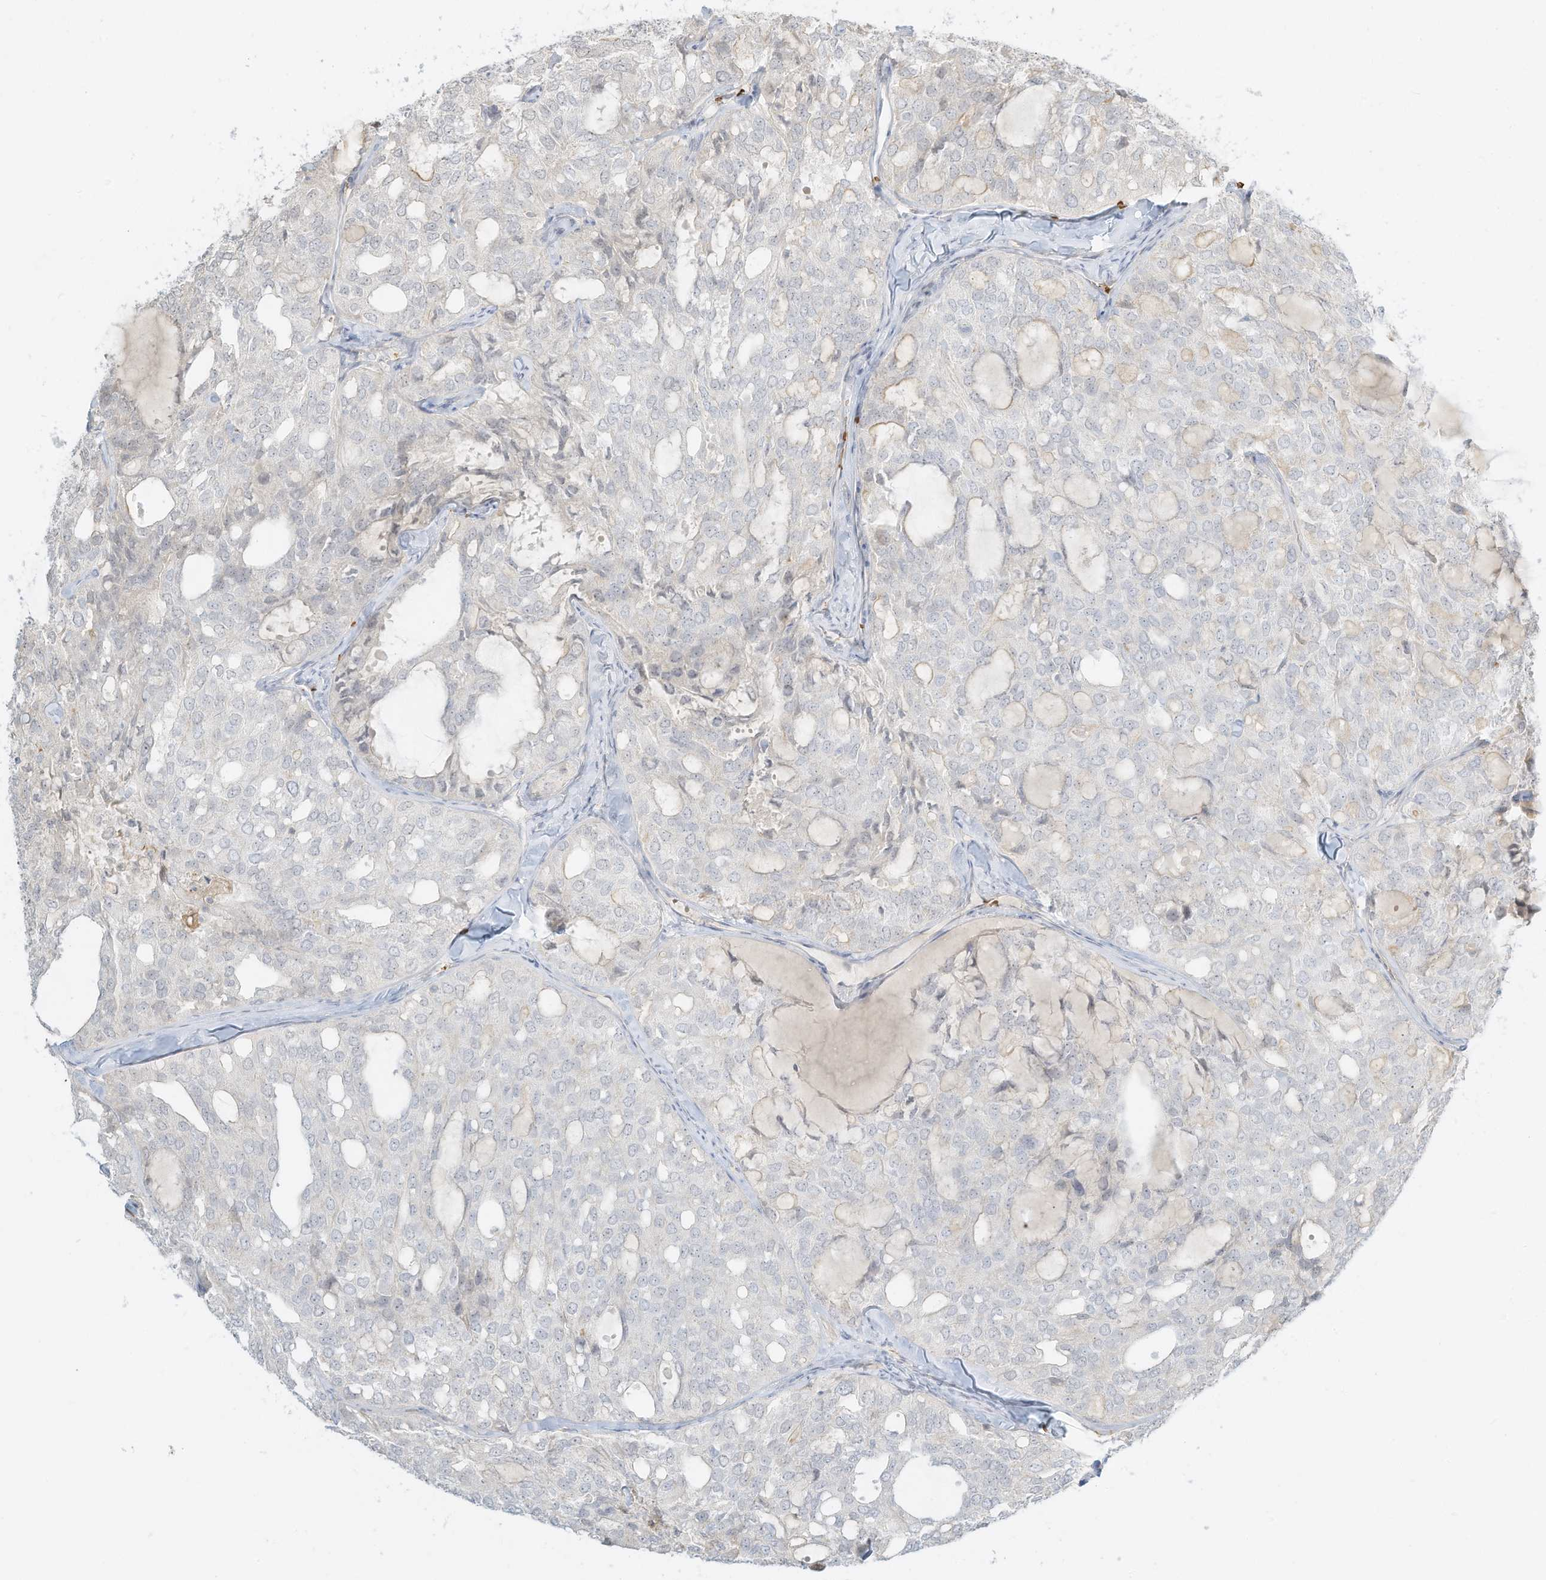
{"staining": {"intensity": "negative", "quantity": "none", "location": "none"}, "tissue": "thyroid cancer", "cell_type": "Tumor cells", "image_type": "cancer", "snomed": [{"axis": "morphology", "description": "Follicular adenoma carcinoma, NOS"}, {"axis": "topography", "description": "Thyroid gland"}], "caption": "Photomicrograph shows no significant protein positivity in tumor cells of thyroid cancer (follicular adenoma carcinoma).", "gene": "OFD1", "patient": {"sex": "male", "age": 75}}